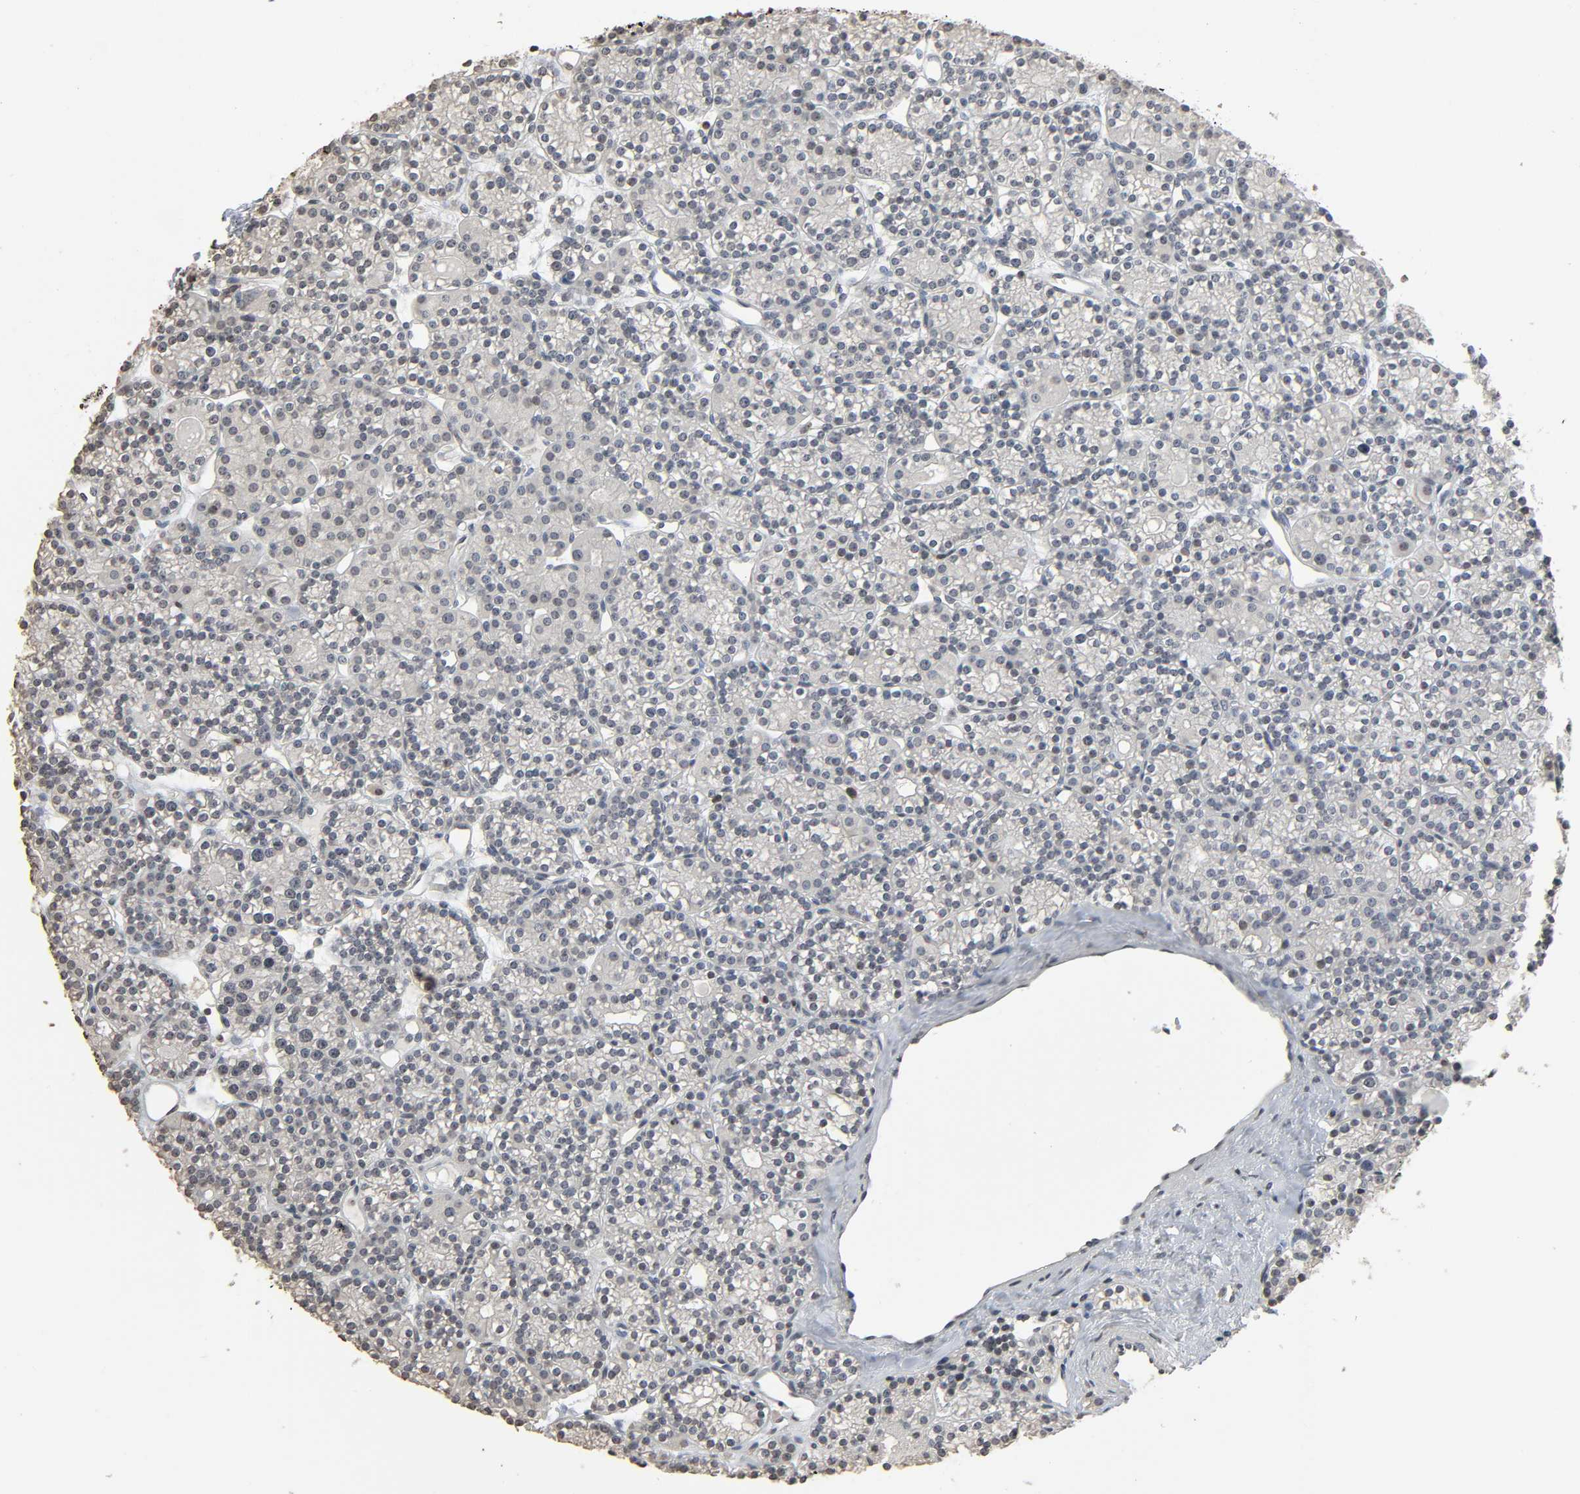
{"staining": {"intensity": "weak", "quantity": "25%-75%", "location": "nuclear"}, "tissue": "parathyroid gland", "cell_type": "Glandular cells", "image_type": "normal", "snomed": [{"axis": "morphology", "description": "Normal tissue, NOS"}, {"axis": "topography", "description": "Parathyroid gland"}], "caption": "Approximately 25%-75% of glandular cells in unremarkable parathyroid gland display weak nuclear protein positivity as visualized by brown immunohistochemical staining.", "gene": "STK4", "patient": {"sex": "female", "age": 64}}